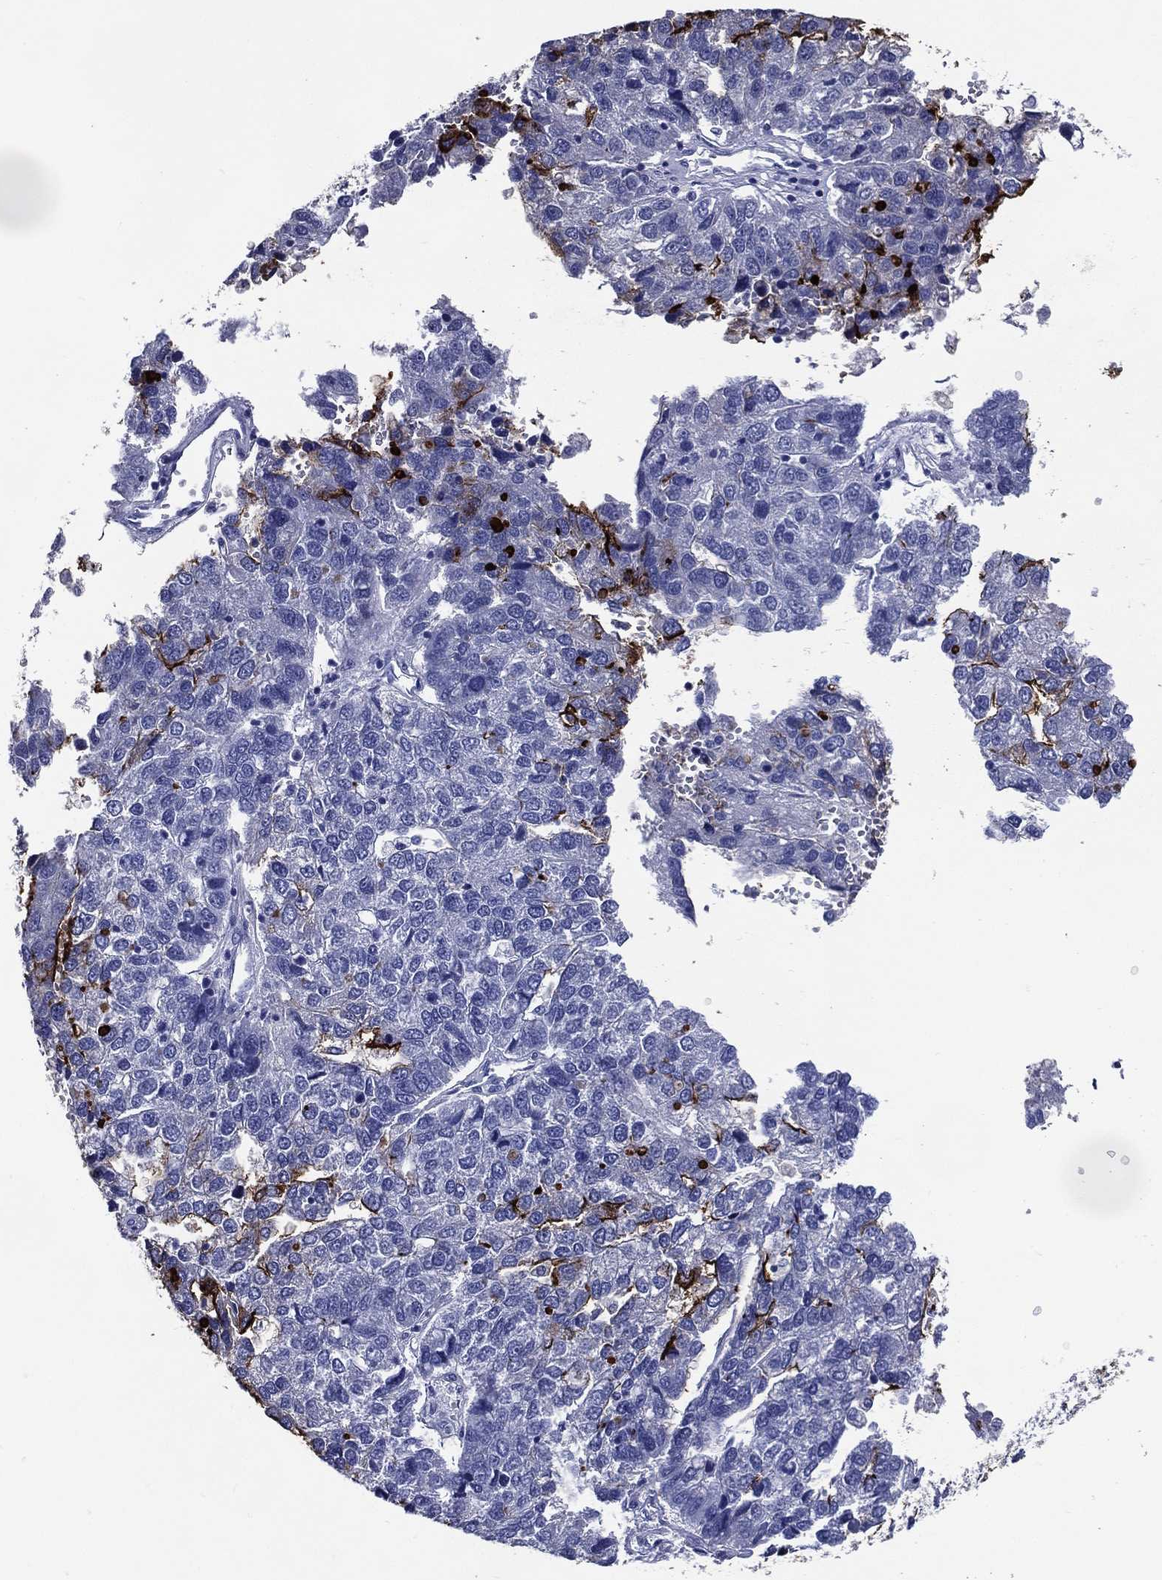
{"staining": {"intensity": "strong", "quantity": "<25%", "location": "cytoplasmic/membranous"}, "tissue": "pancreatic cancer", "cell_type": "Tumor cells", "image_type": "cancer", "snomed": [{"axis": "morphology", "description": "Adenocarcinoma, NOS"}, {"axis": "topography", "description": "Pancreas"}], "caption": "Pancreatic cancer stained with a protein marker demonstrates strong staining in tumor cells.", "gene": "ACE2", "patient": {"sex": "female", "age": 61}}